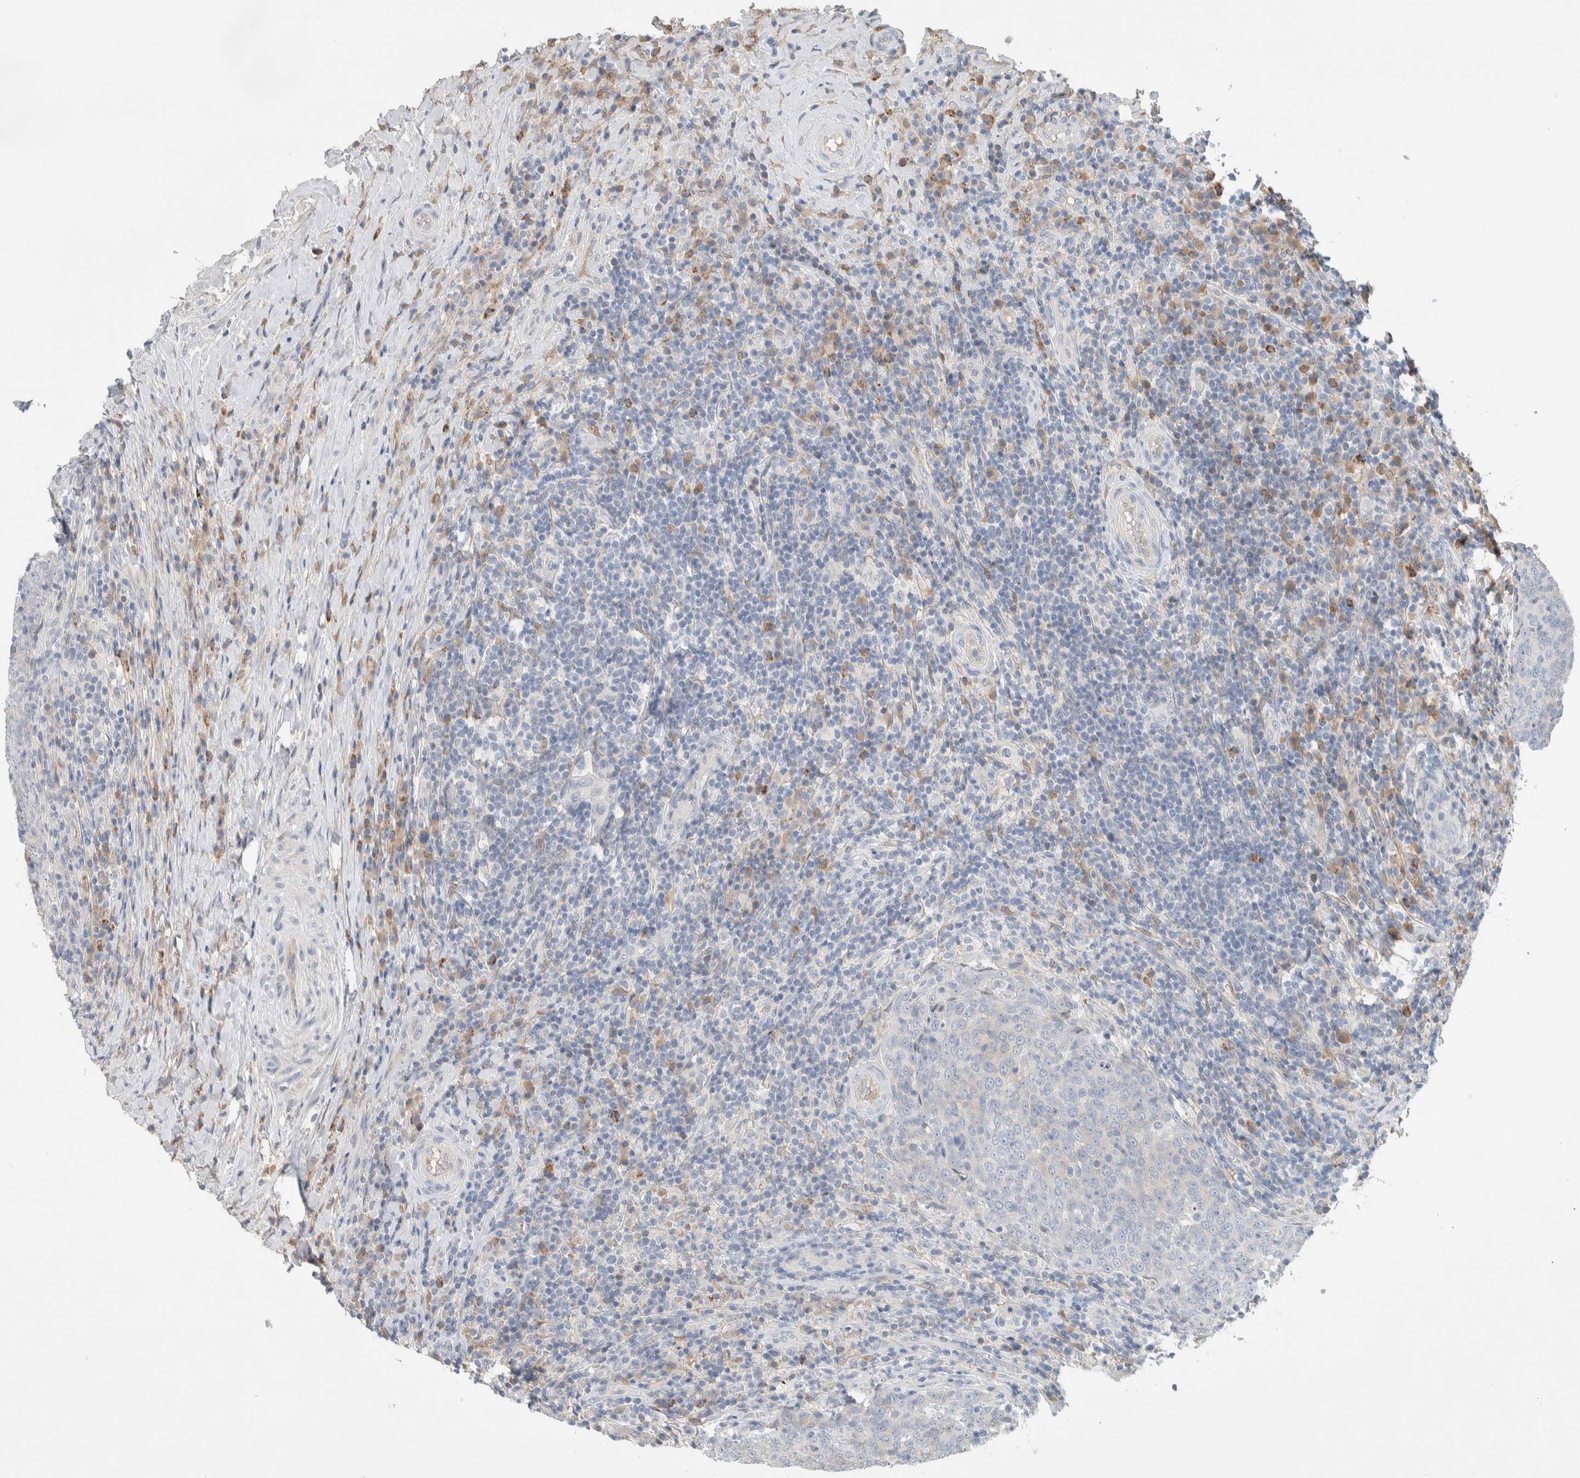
{"staining": {"intensity": "negative", "quantity": "none", "location": "none"}, "tissue": "head and neck cancer", "cell_type": "Tumor cells", "image_type": "cancer", "snomed": [{"axis": "morphology", "description": "Squamous cell carcinoma, NOS"}, {"axis": "morphology", "description": "Squamous cell carcinoma, metastatic, NOS"}, {"axis": "topography", "description": "Lymph node"}, {"axis": "topography", "description": "Head-Neck"}], "caption": "An image of head and neck cancer (metastatic squamous cell carcinoma) stained for a protein displays no brown staining in tumor cells.", "gene": "DEPTOR", "patient": {"sex": "male", "age": 62}}